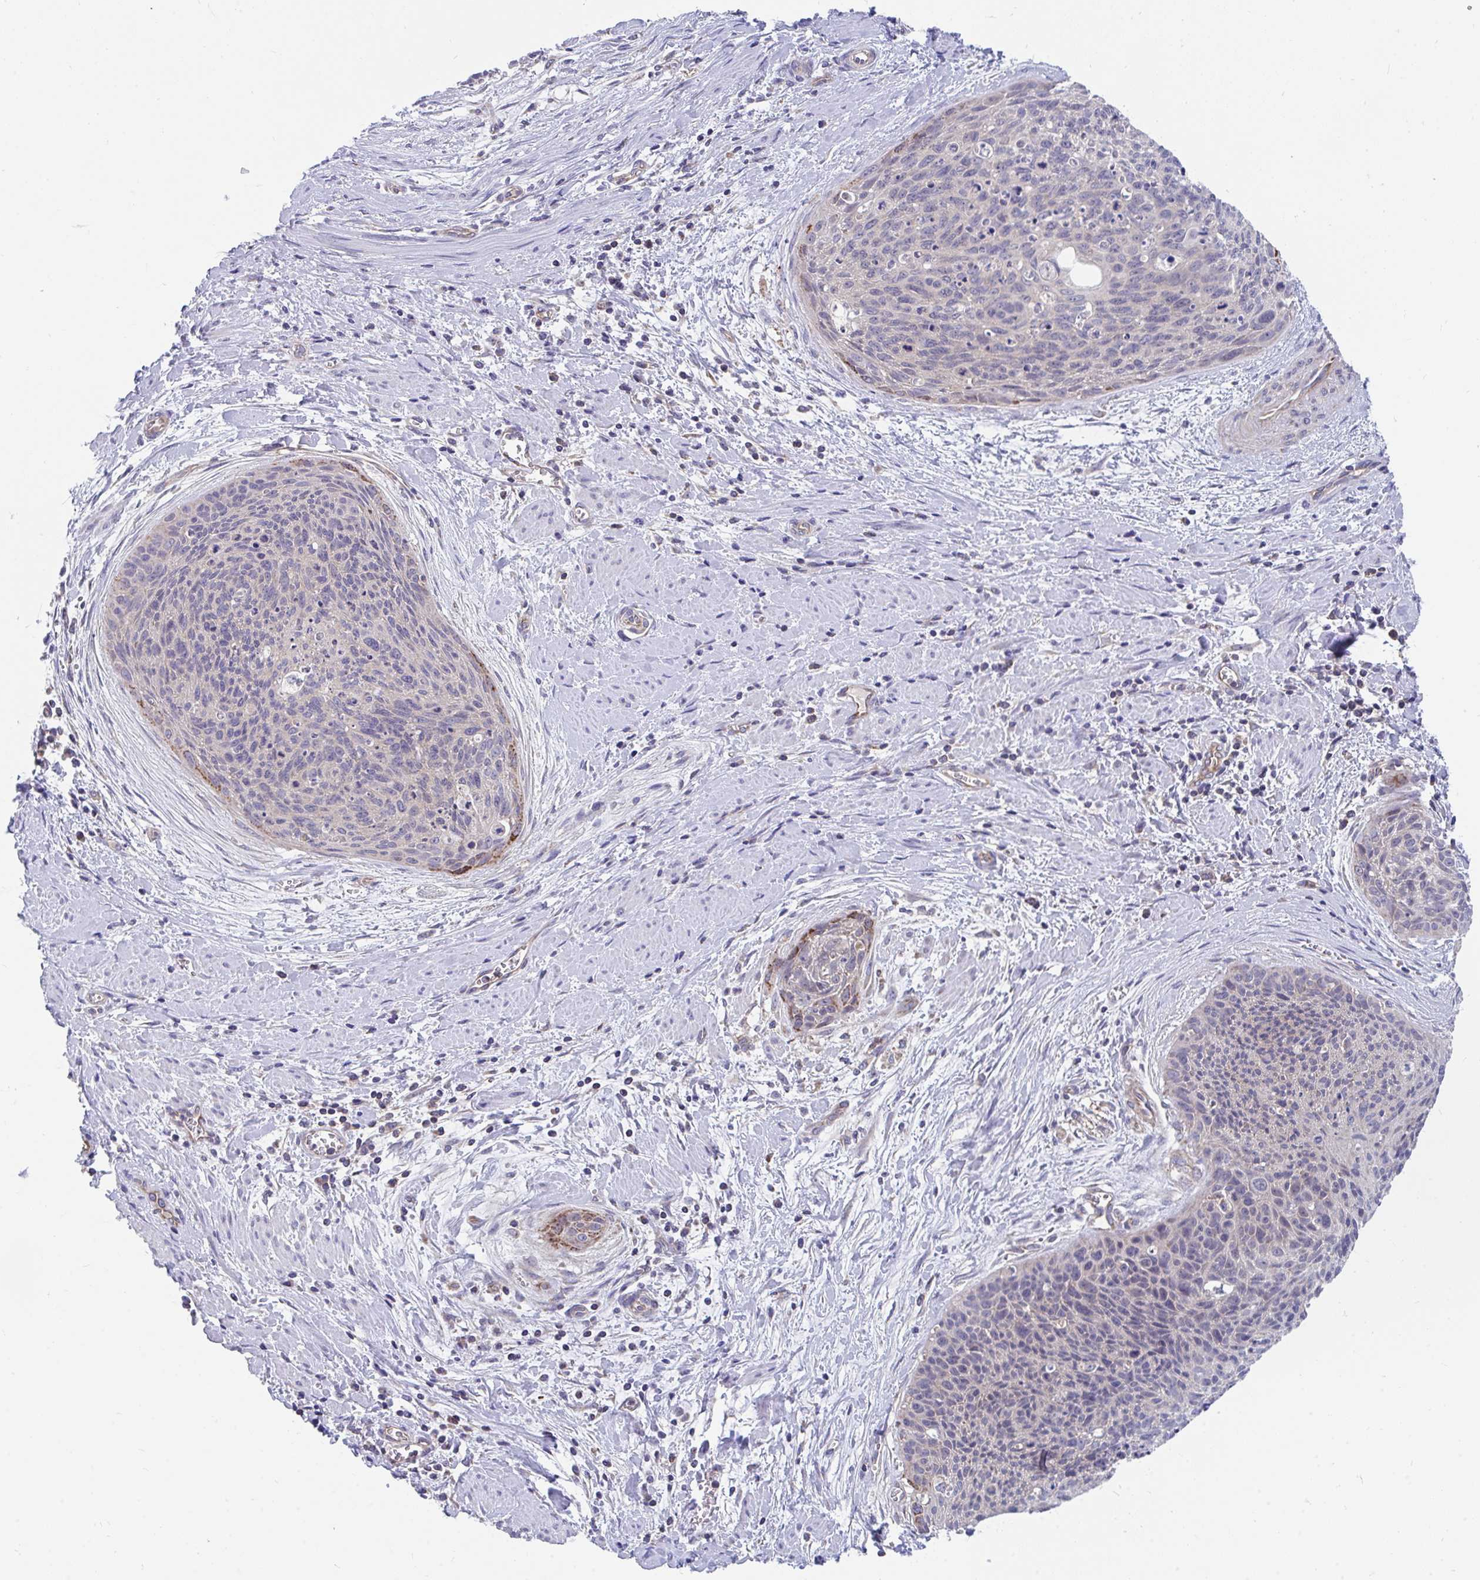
{"staining": {"intensity": "negative", "quantity": "none", "location": "none"}, "tissue": "cervical cancer", "cell_type": "Tumor cells", "image_type": "cancer", "snomed": [{"axis": "morphology", "description": "Squamous cell carcinoma, NOS"}, {"axis": "topography", "description": "Cervix"}], "caption": "Immunohistochemical staining of squamous cell carcinoma (cervical) exhibits no significant staining in tumor cells.", "gene": "FHIP1B", "patient": {"sex": "female", "age": 55}}